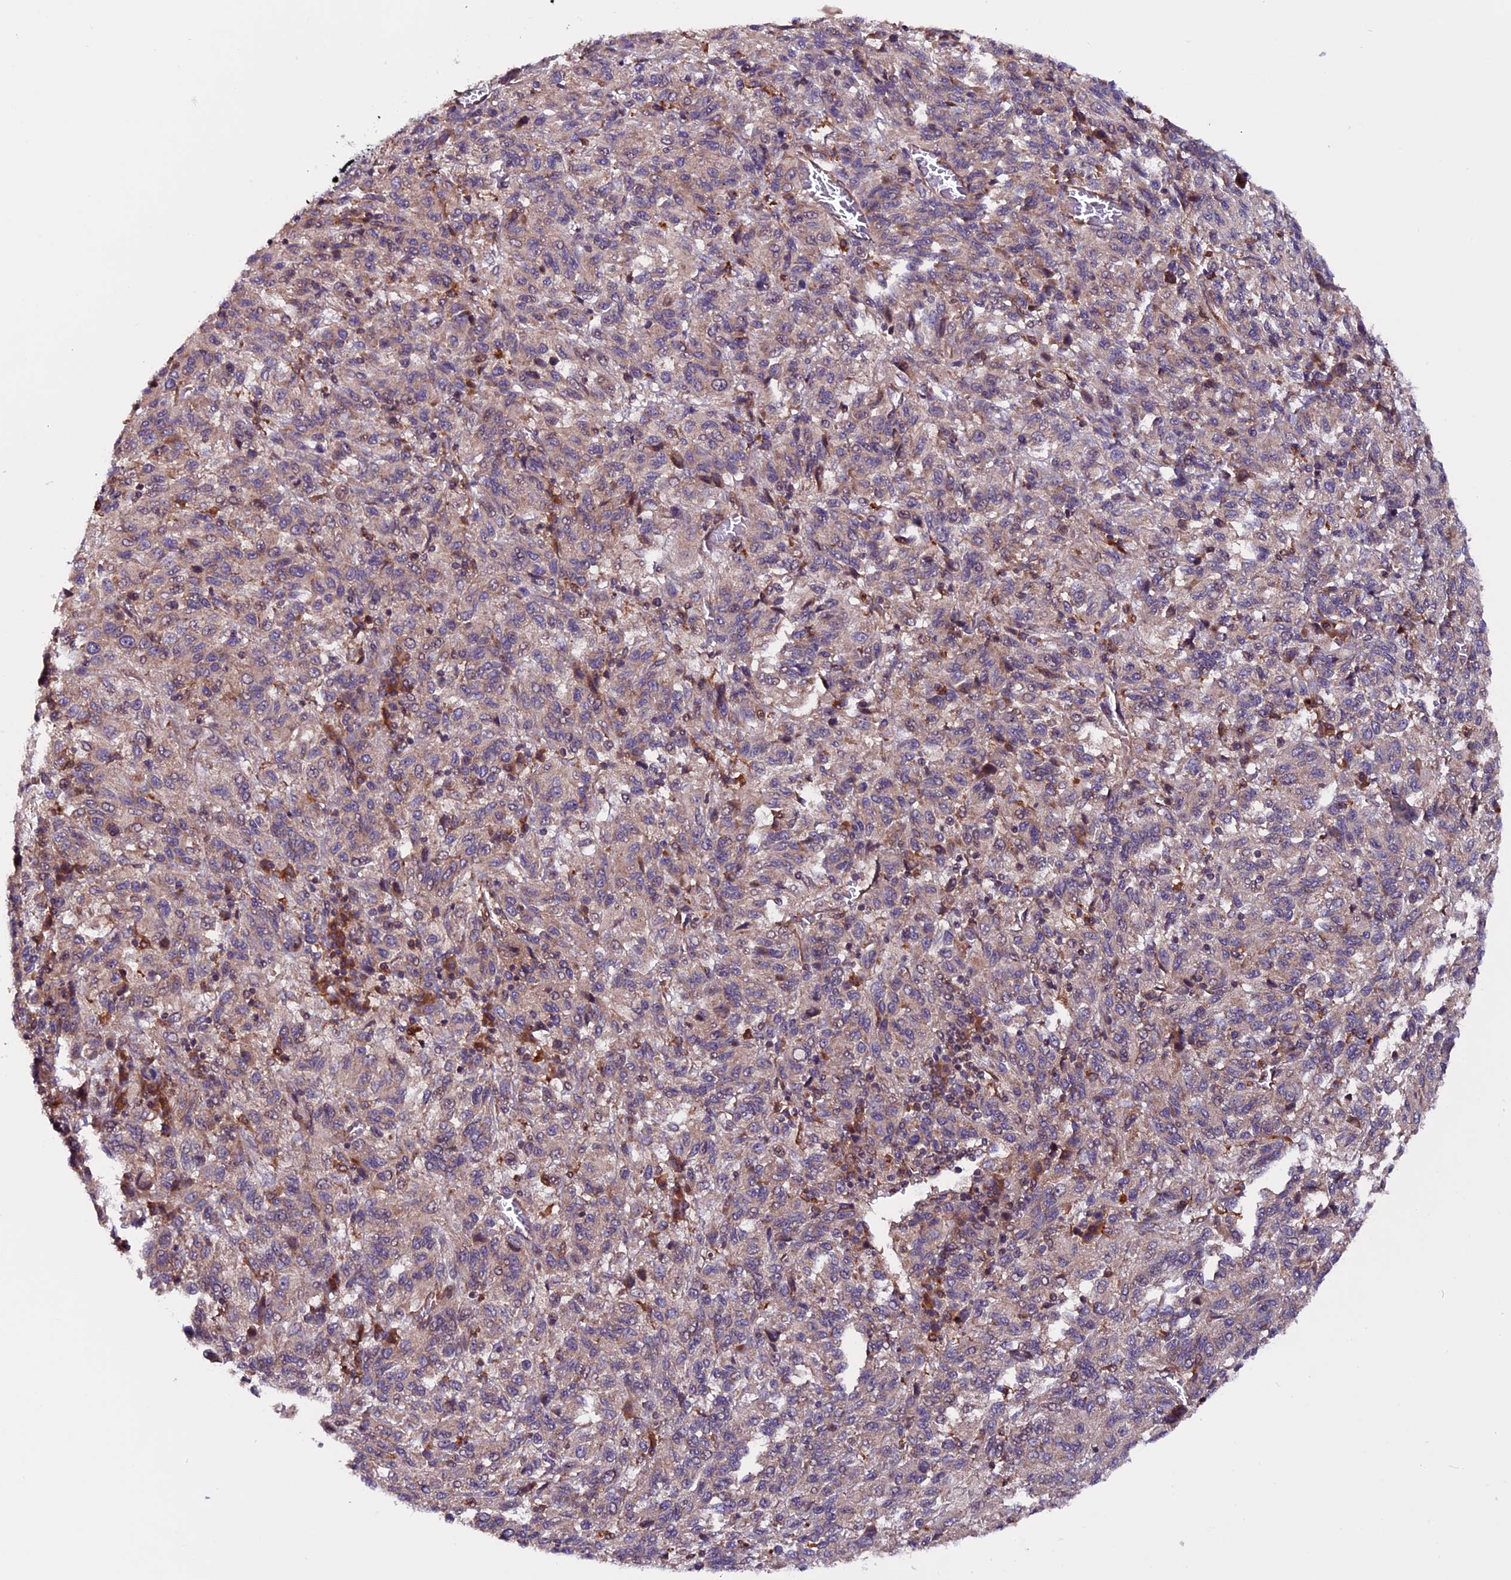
{"staining": {"intensity": "negative", "quantity": "none", "location": "none"}, "tissue": "melanoma", "cell_type": "Tumor cells", "image_type": "cancer", "snomed": [{"axis": "morphology", "description": "Malignant melanoma, Metastatic site"}, {"axis": "topography", "description": "Lung"}], "caption": "IHC photomicrograph of neoplastic tissue: human melanoma stained with DAB demonstrates no significant protein staining in tumor cells.", "gene": "ZNF598", "patient": {"sex": "male", "age": 64}}